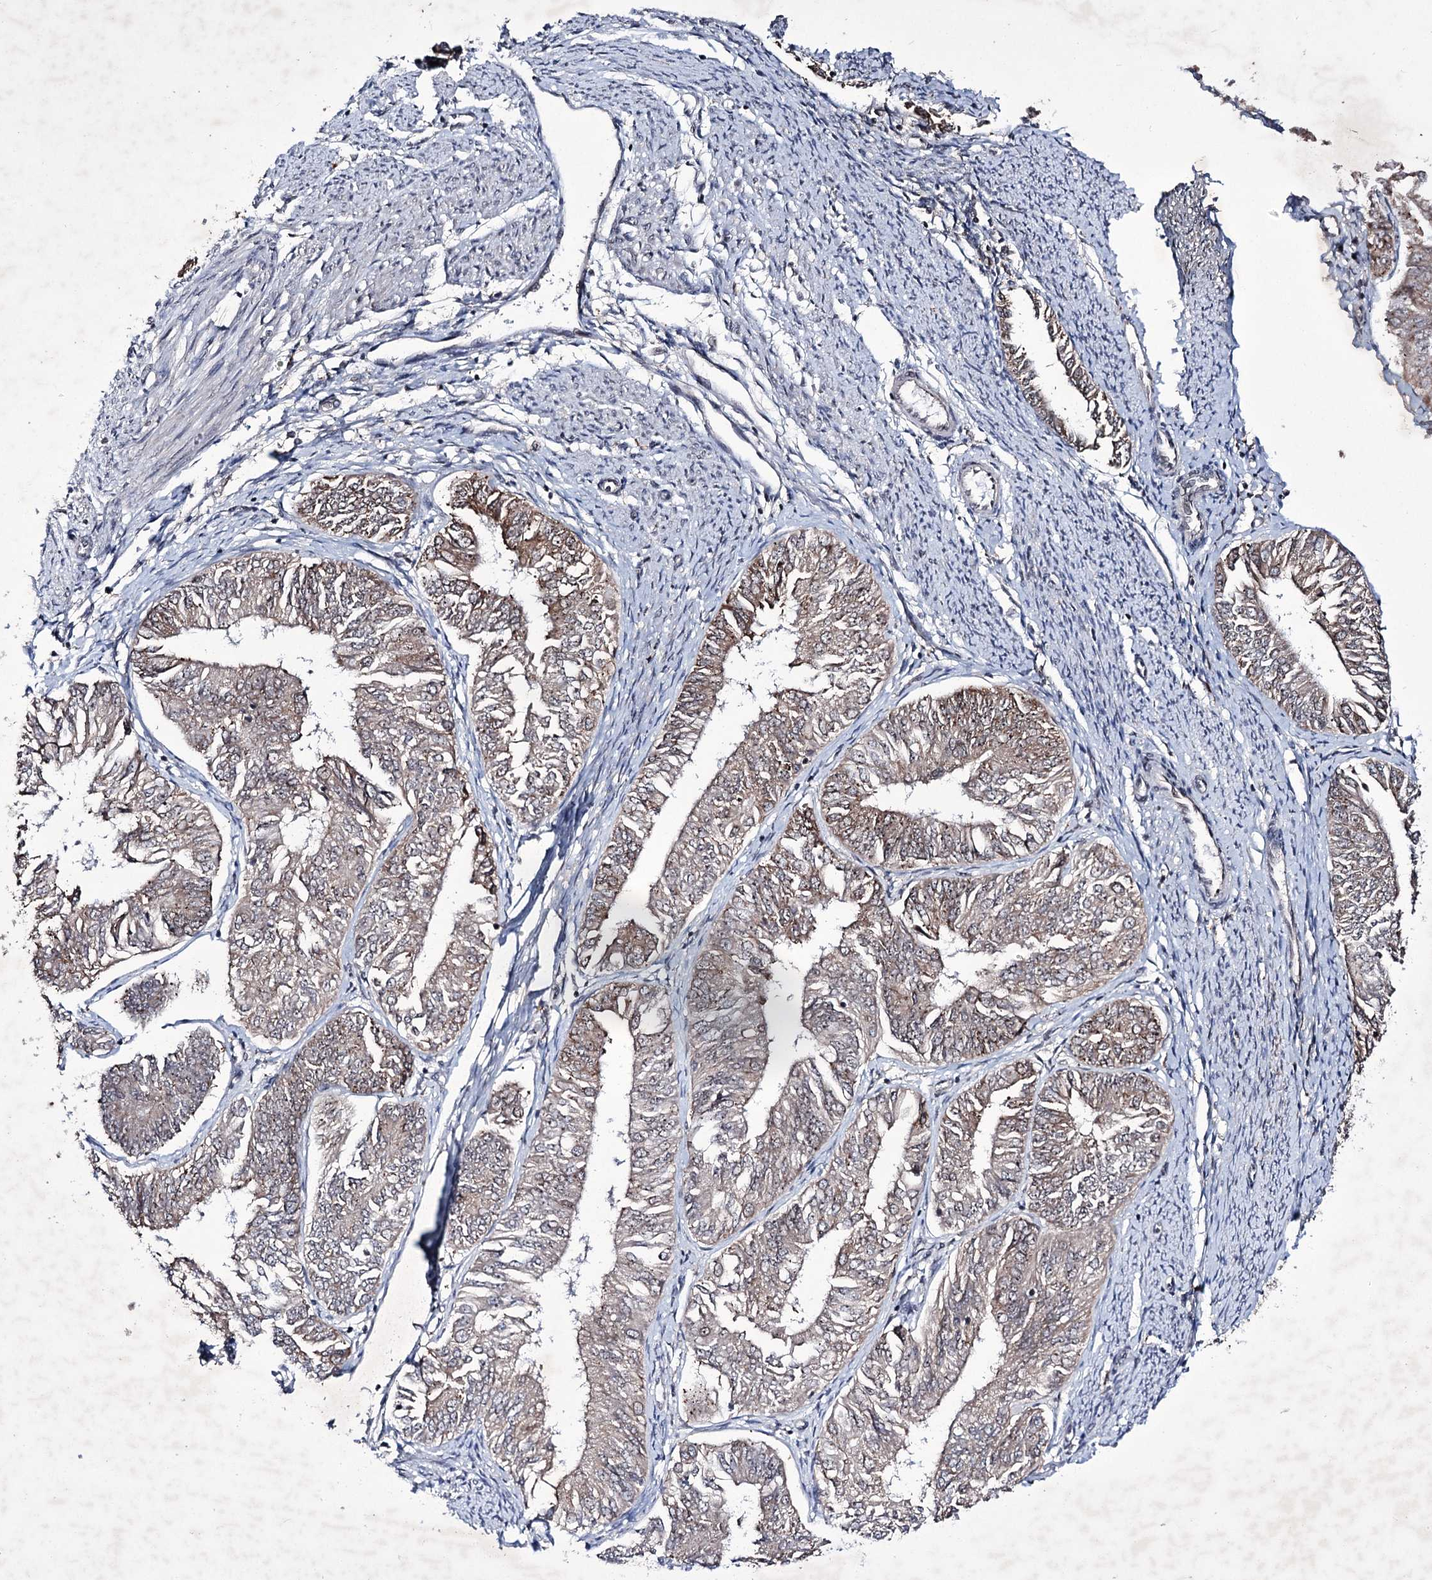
{"staining": {"intensity": "weak", "quantity": "25%-75%", "location": "cytoplasmic/membranous"}, "tissue": "endometrial cancer", "cell_type": "Tumor cells", "image_type": "cancer", "snomed": [{"axis": "morphology", "description": "Adenocarcinoma, NOS"}, {"axis": "topography", "description": "Endometrium"}], "caption": "Weak cytoplasmic/membranous positivity is identified in about 25%-75% of tumor cells in endometrial cancer (adenocarcinoma).", "gene": "VGLL4", "patient": {"sex": "female", "age": 58}}